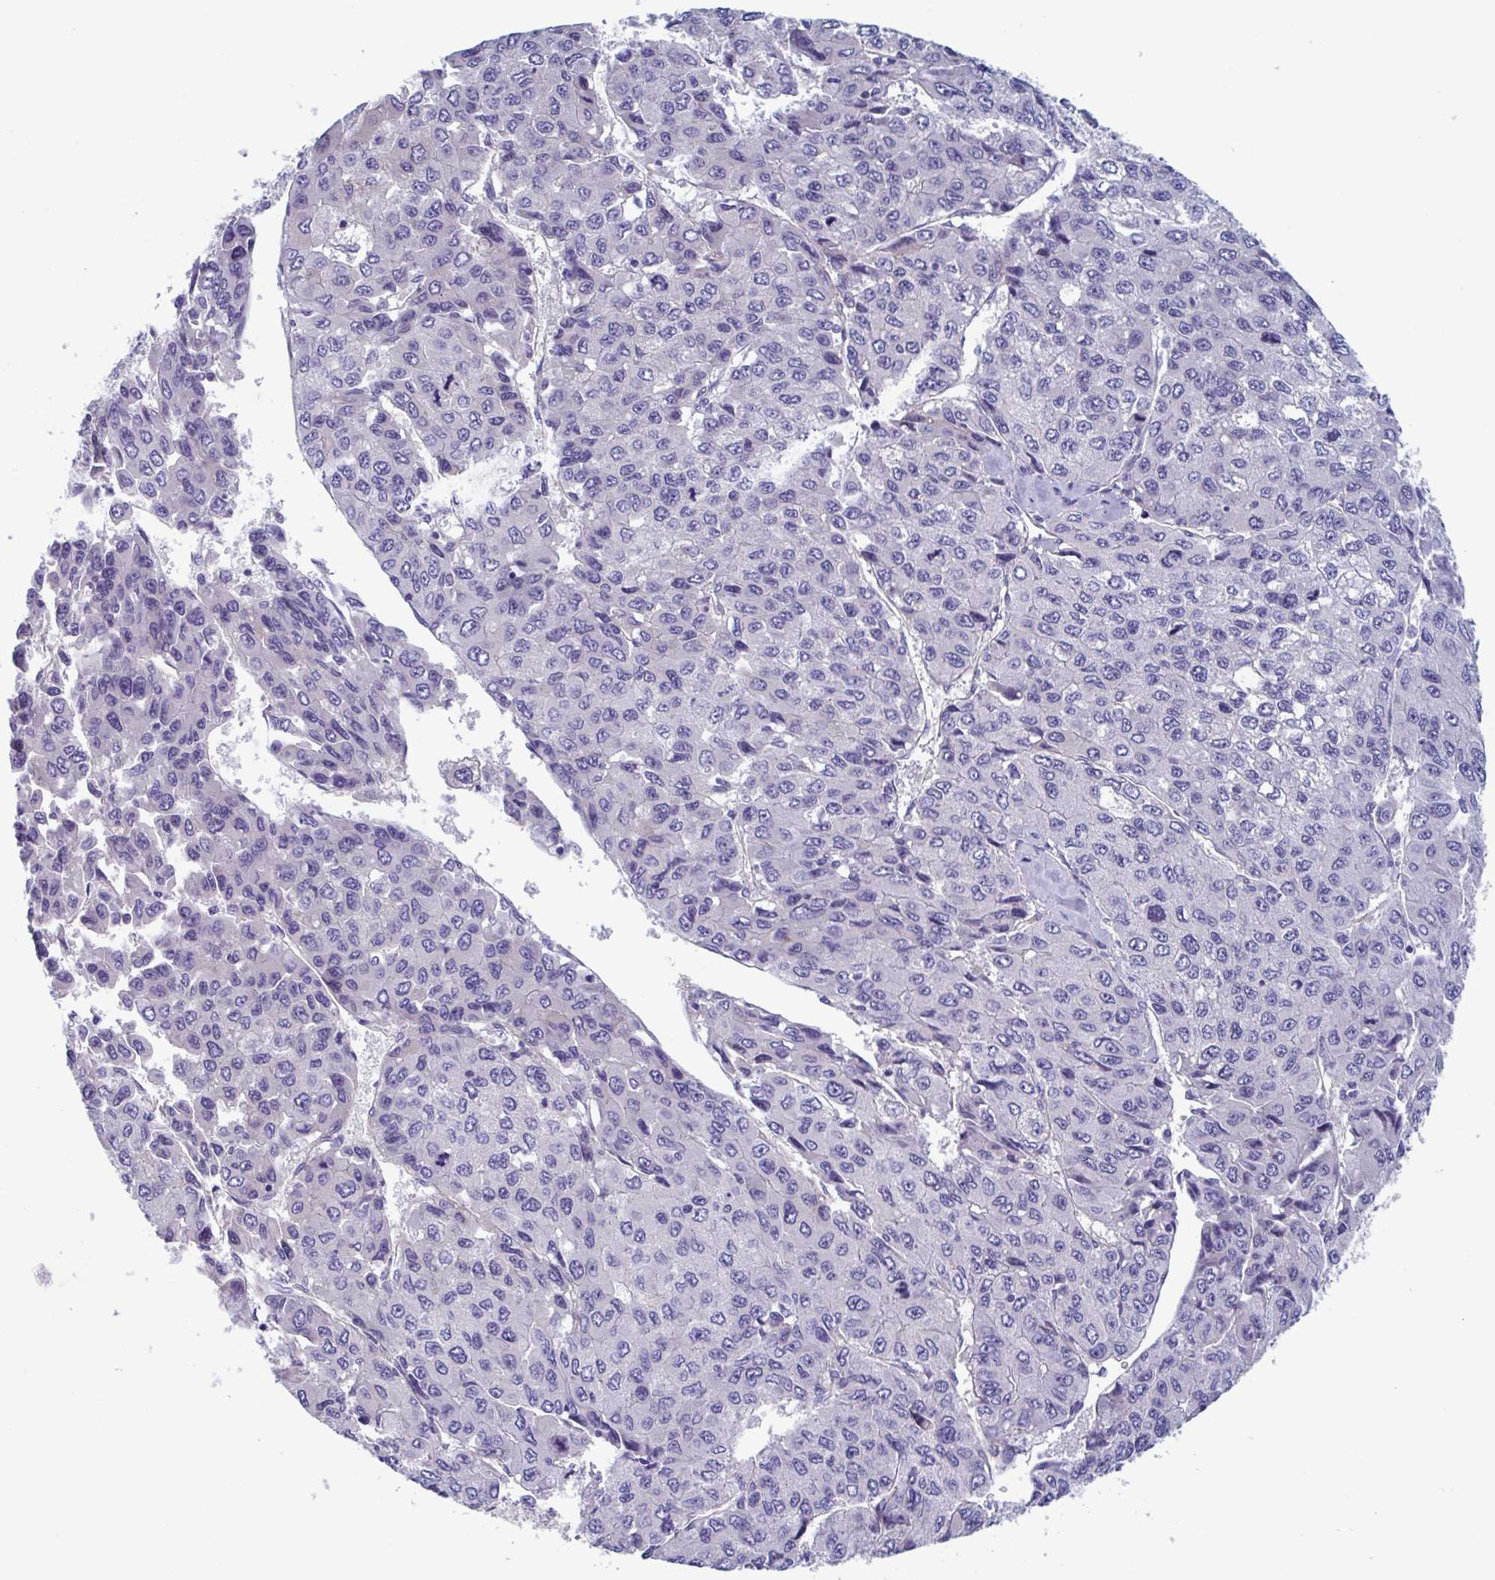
{"staining": {"intensity": "negative", "quantity": "none", "location": "none"}, "tissue": "liver cancer", "cell_type": "Tumor cells", "image_type": "cancer", "snomed": [{"axis": "morphology", "description": "Carcinoma, Hepatocellular, NOS"}, {"axis": "topography", "description": "Liver"}], "caption": "IHC micrograph of human liver hepatocellular carcinoma stained for a protein (brown), which reveals no expression in tumor cells. (DAB immunohistochemistry (IHC), high magnification).", "gene": "LPIN3", "patient": {"sex": "female", "age": 66}}